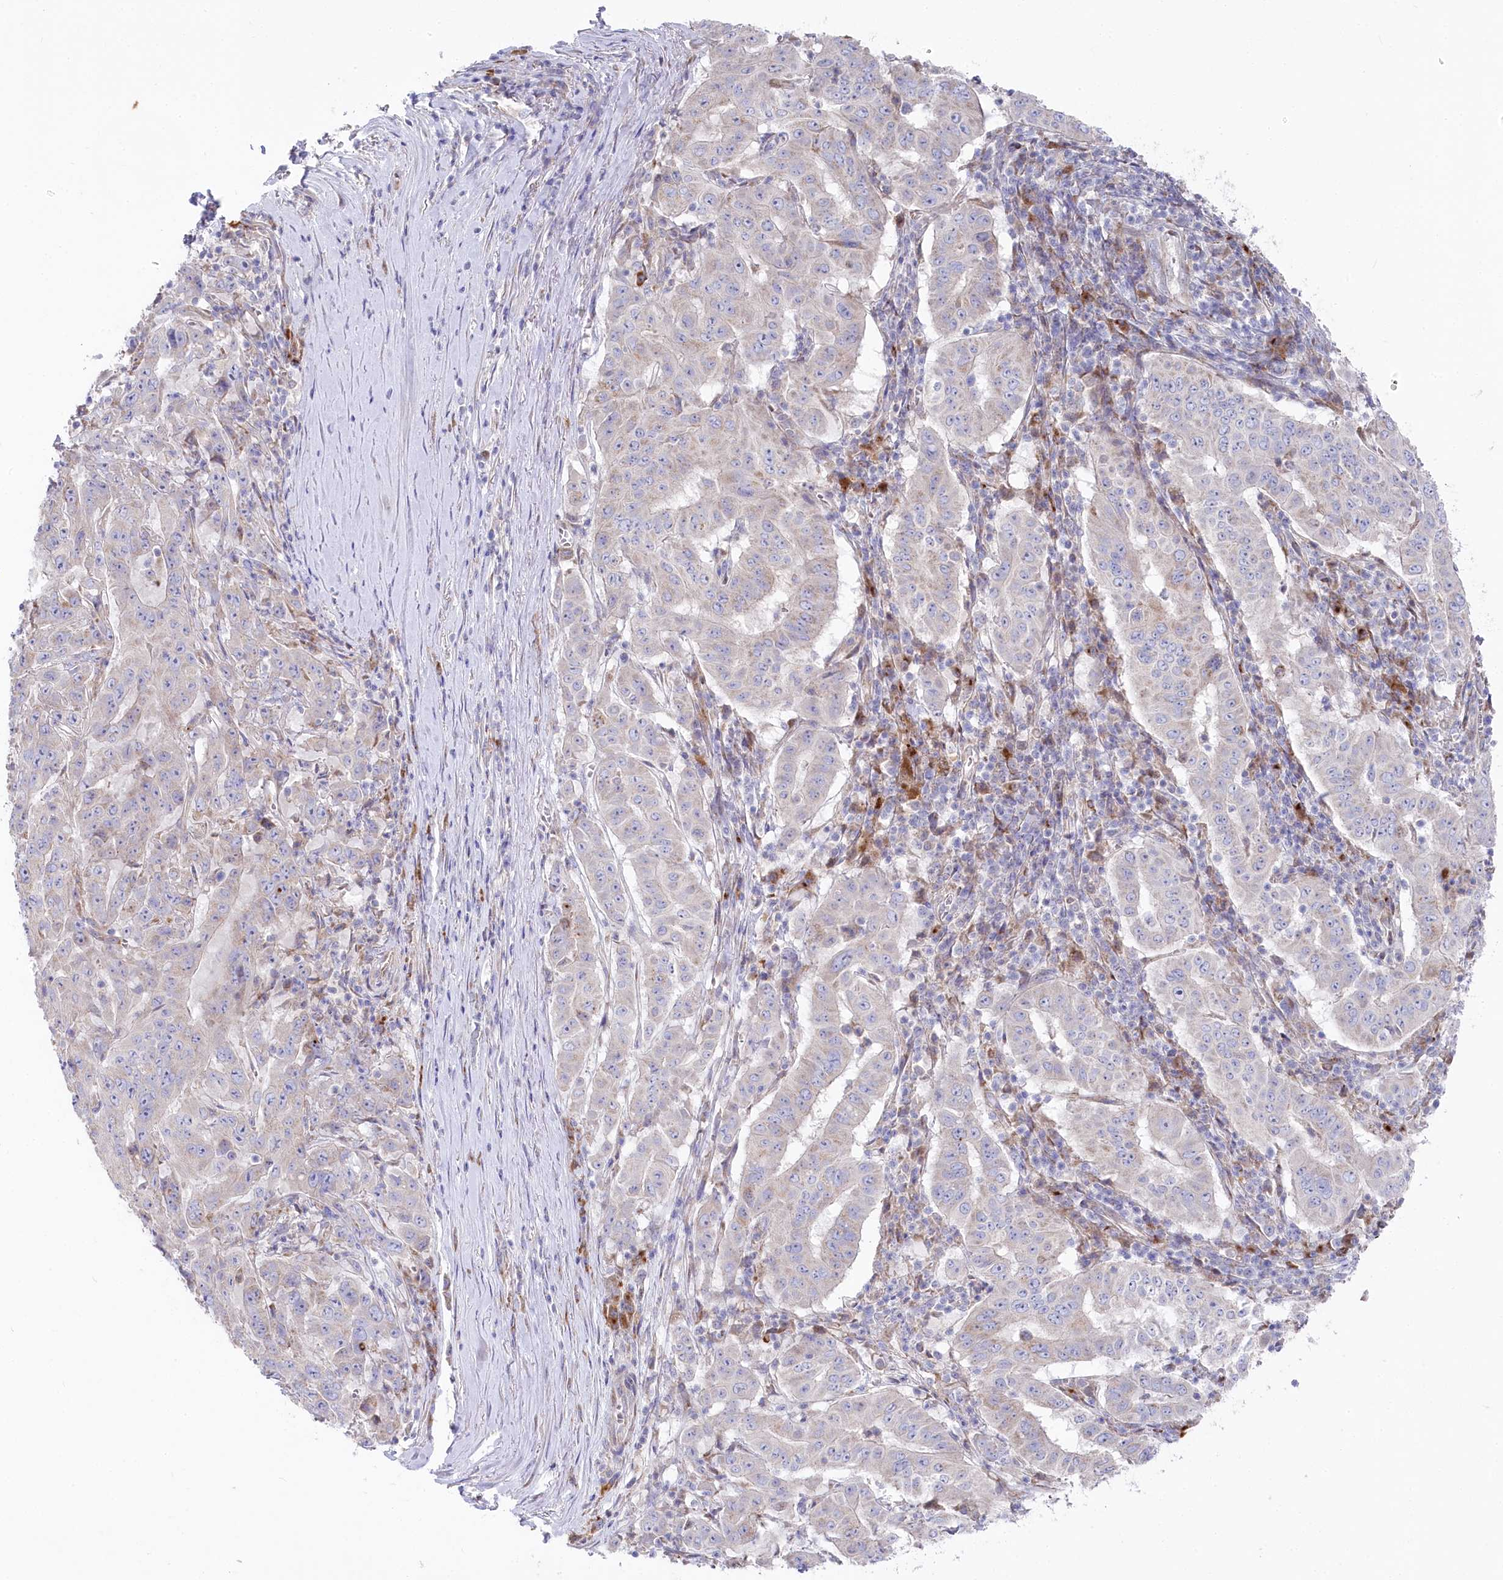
{"staining": {"intensity": "negative", "quantity": "none", "location": "none"}, "tissue": "pancreatic cancer", "cell_type": "Tumor cells", "image_type": "cancer", "snomed": [{"axis": "morphology", "description": "Adenocarcinoma, NOS"}, {"axis": "topography", "description": "Pancreas"}], "caption": "Tumor cells show no significant expression in pancreatic adenocarcinoma.", "gene": "POGLUT1", "patient": {"sex": "male", "age": 63}}